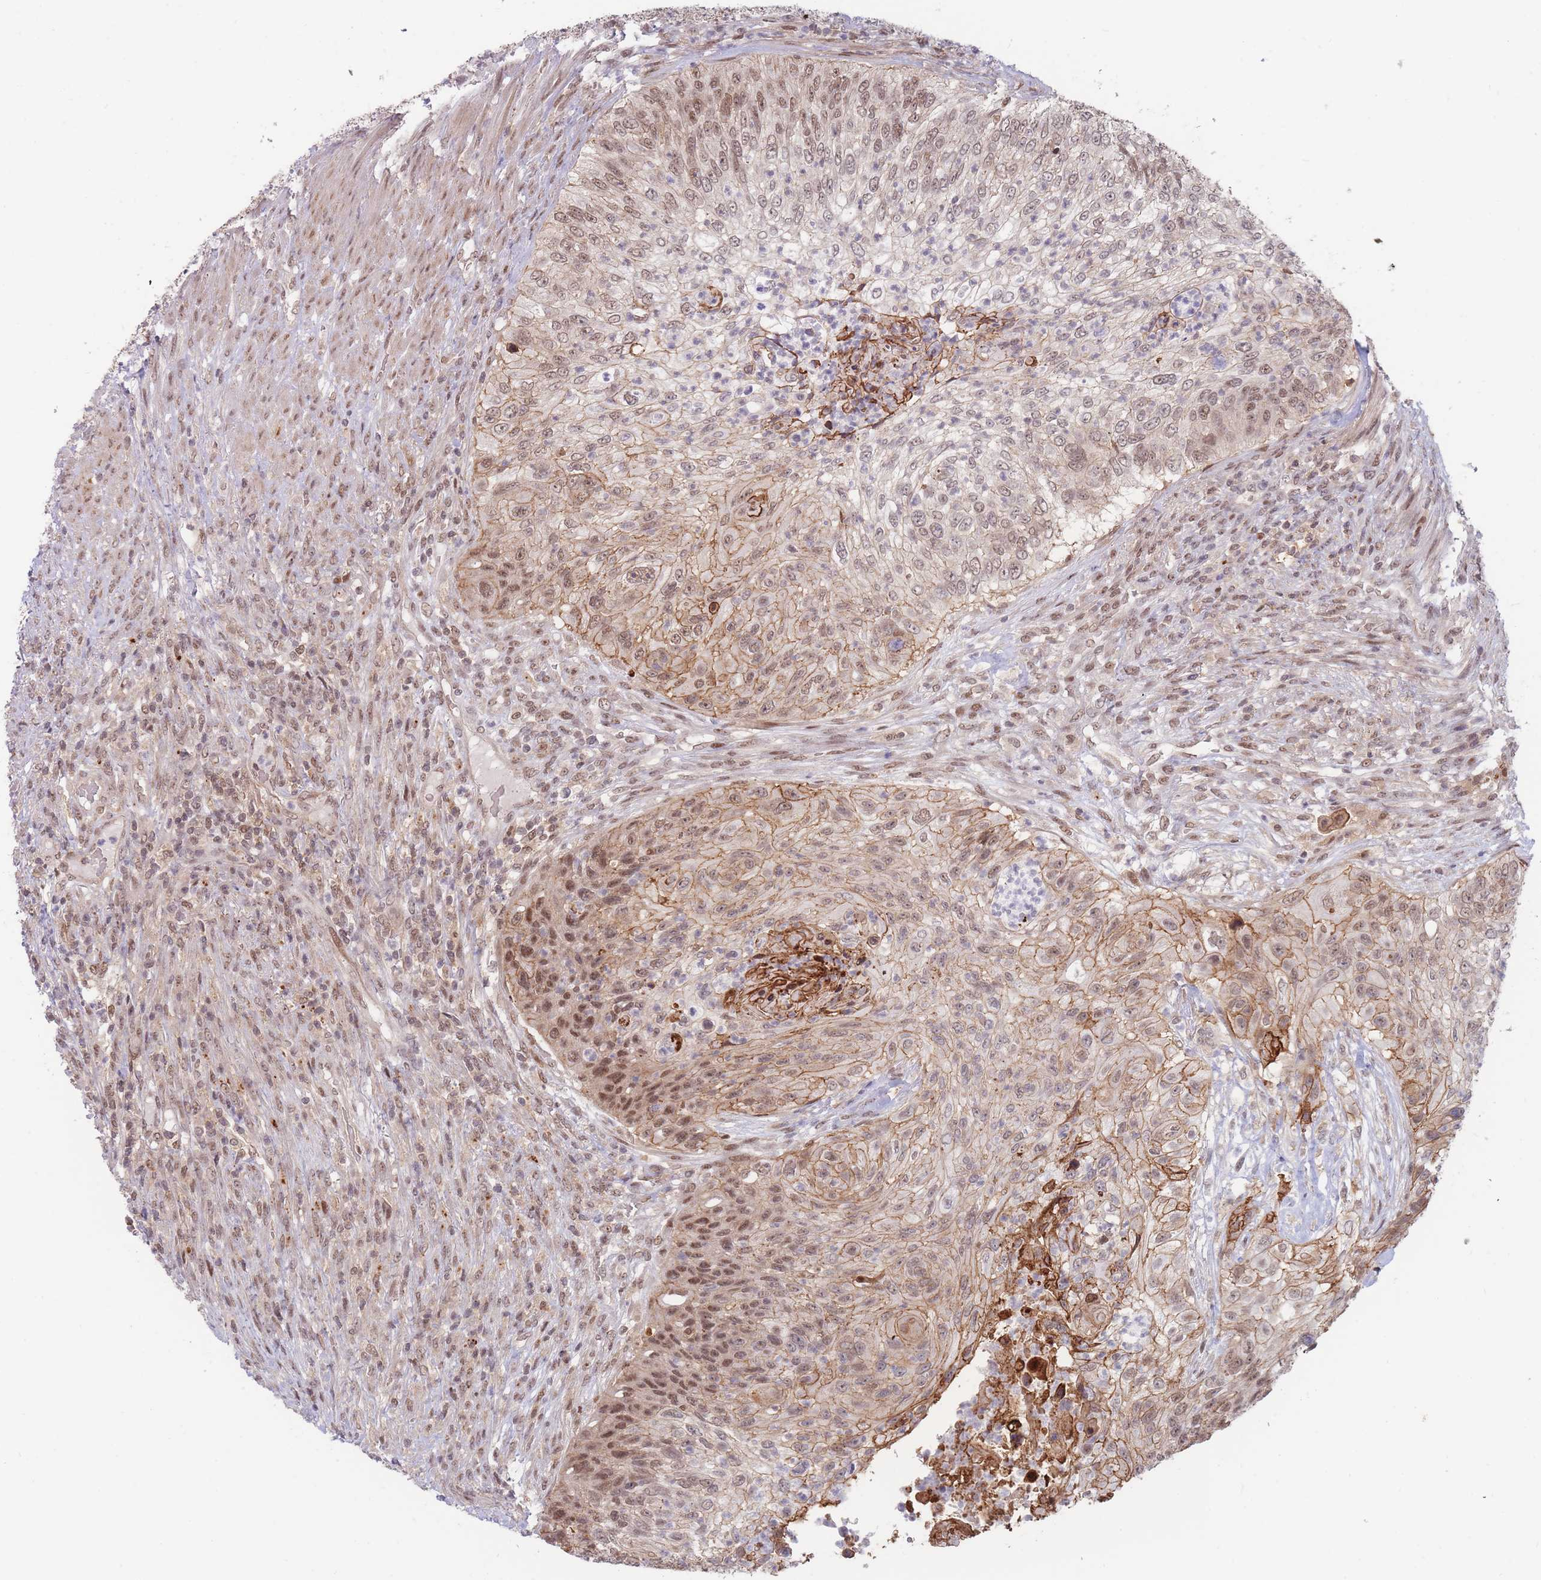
{"staining": {"intensity": "moderate", "quantity": ">75%", "location": "cytoplasmic/membranous,nuclear"}, "tissue": "urothelial cancer", "cell_type": "Tumor cells", "image_type": "cancer", "snomed": [{"axis": "morphology", "description": "Urothelial carcinoma, High grade"}, {"axis": "topography", "description": "Urinary bladder"}], "caption": "Human urothelial carcinoma (high-grade) stained with a protein marker exhibits moderate staining in tumor cells.", "gene": "BOD1L1", "patient": {"sex": "female", "age": 60}}